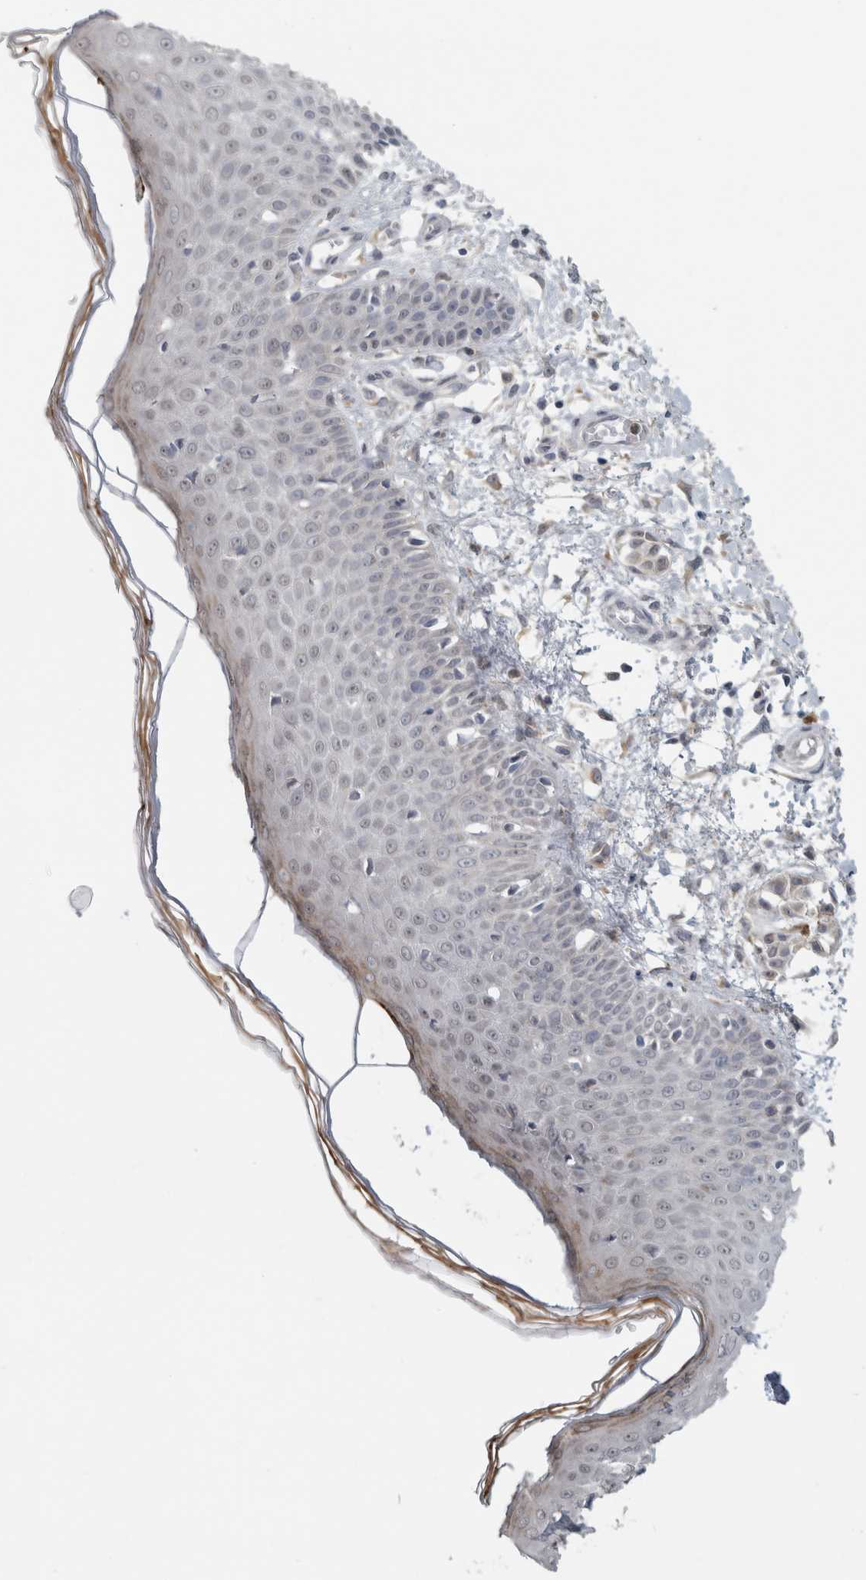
{"staining": {"intensity": "negative", "quantity": "none", "location": "none"}, "tissue": "skin", "cell_type": "Fibroblasts", "image_type": "normal", "snomed": [{"axis": "morphology", "description": "Normal tissue, NOS"}, {"axis": "morphology", "description": "Inflammation, NOS"}, {"axis": "topography", "description": "Skin"}], "caption": "Fibroblasts are negative for brown protein staining in benign skin. (DAB immunohistochemistry (IHC), high magnification).", "gene": "RAB18", "patient": {"sex": "female", "age": 44}}